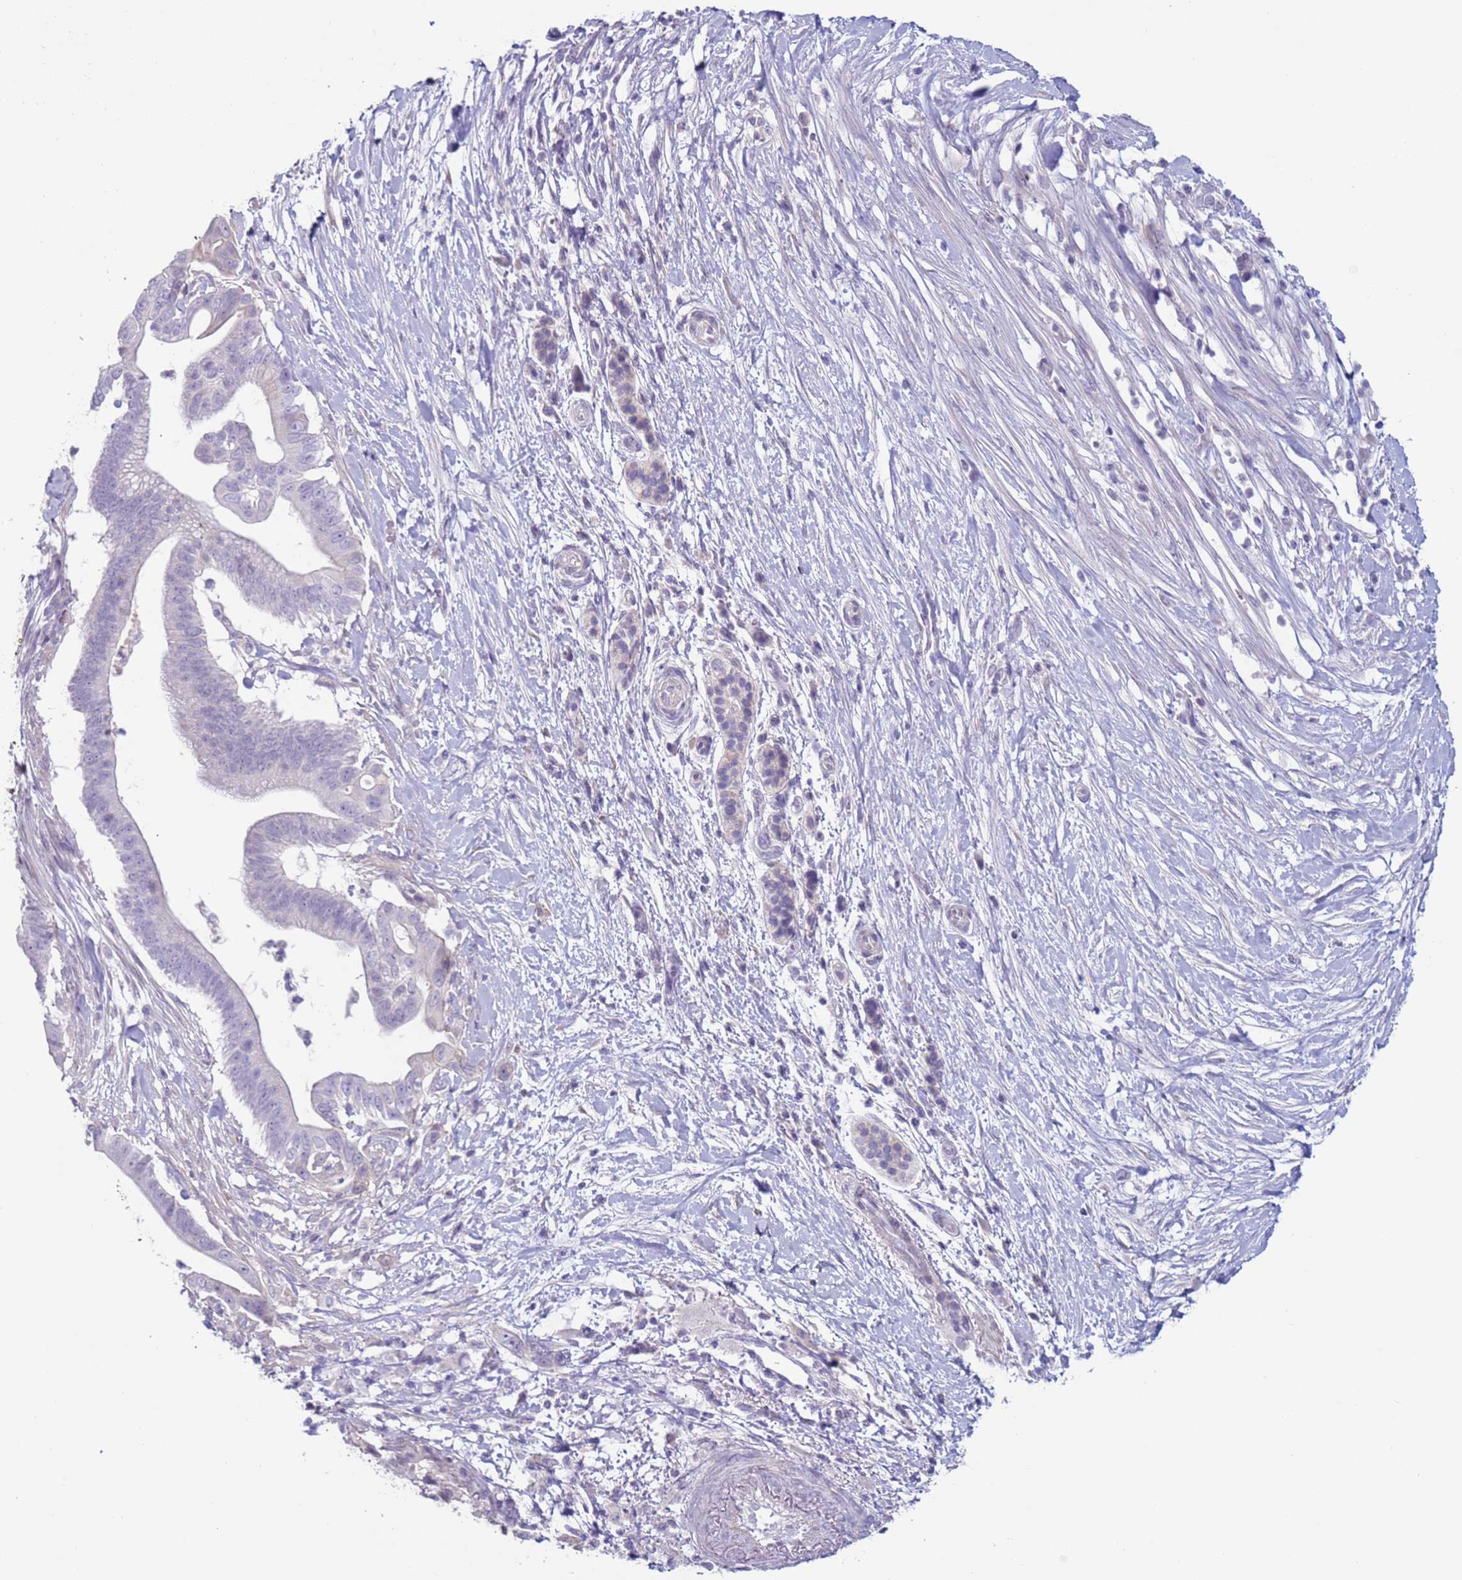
{"staining": {"intensity": "negative", "quantity": "none", "location": "none"}, "tissue": "pancreatic cancer", "cell_type": "Tumor cells", "image_type": "cancer", "snomed": [{"axis": "morphology", "description": "Adenocarcinoma, NOS"}, {"axis": "topography", "description": "Pancreas"}], "caption": "This is an IHC micrograph of human adenocarcinoma (pancreatic). There is no expression in tumor cells.", "gene": "NPAP1", "patient": {"sex": "male", "age": 68}}